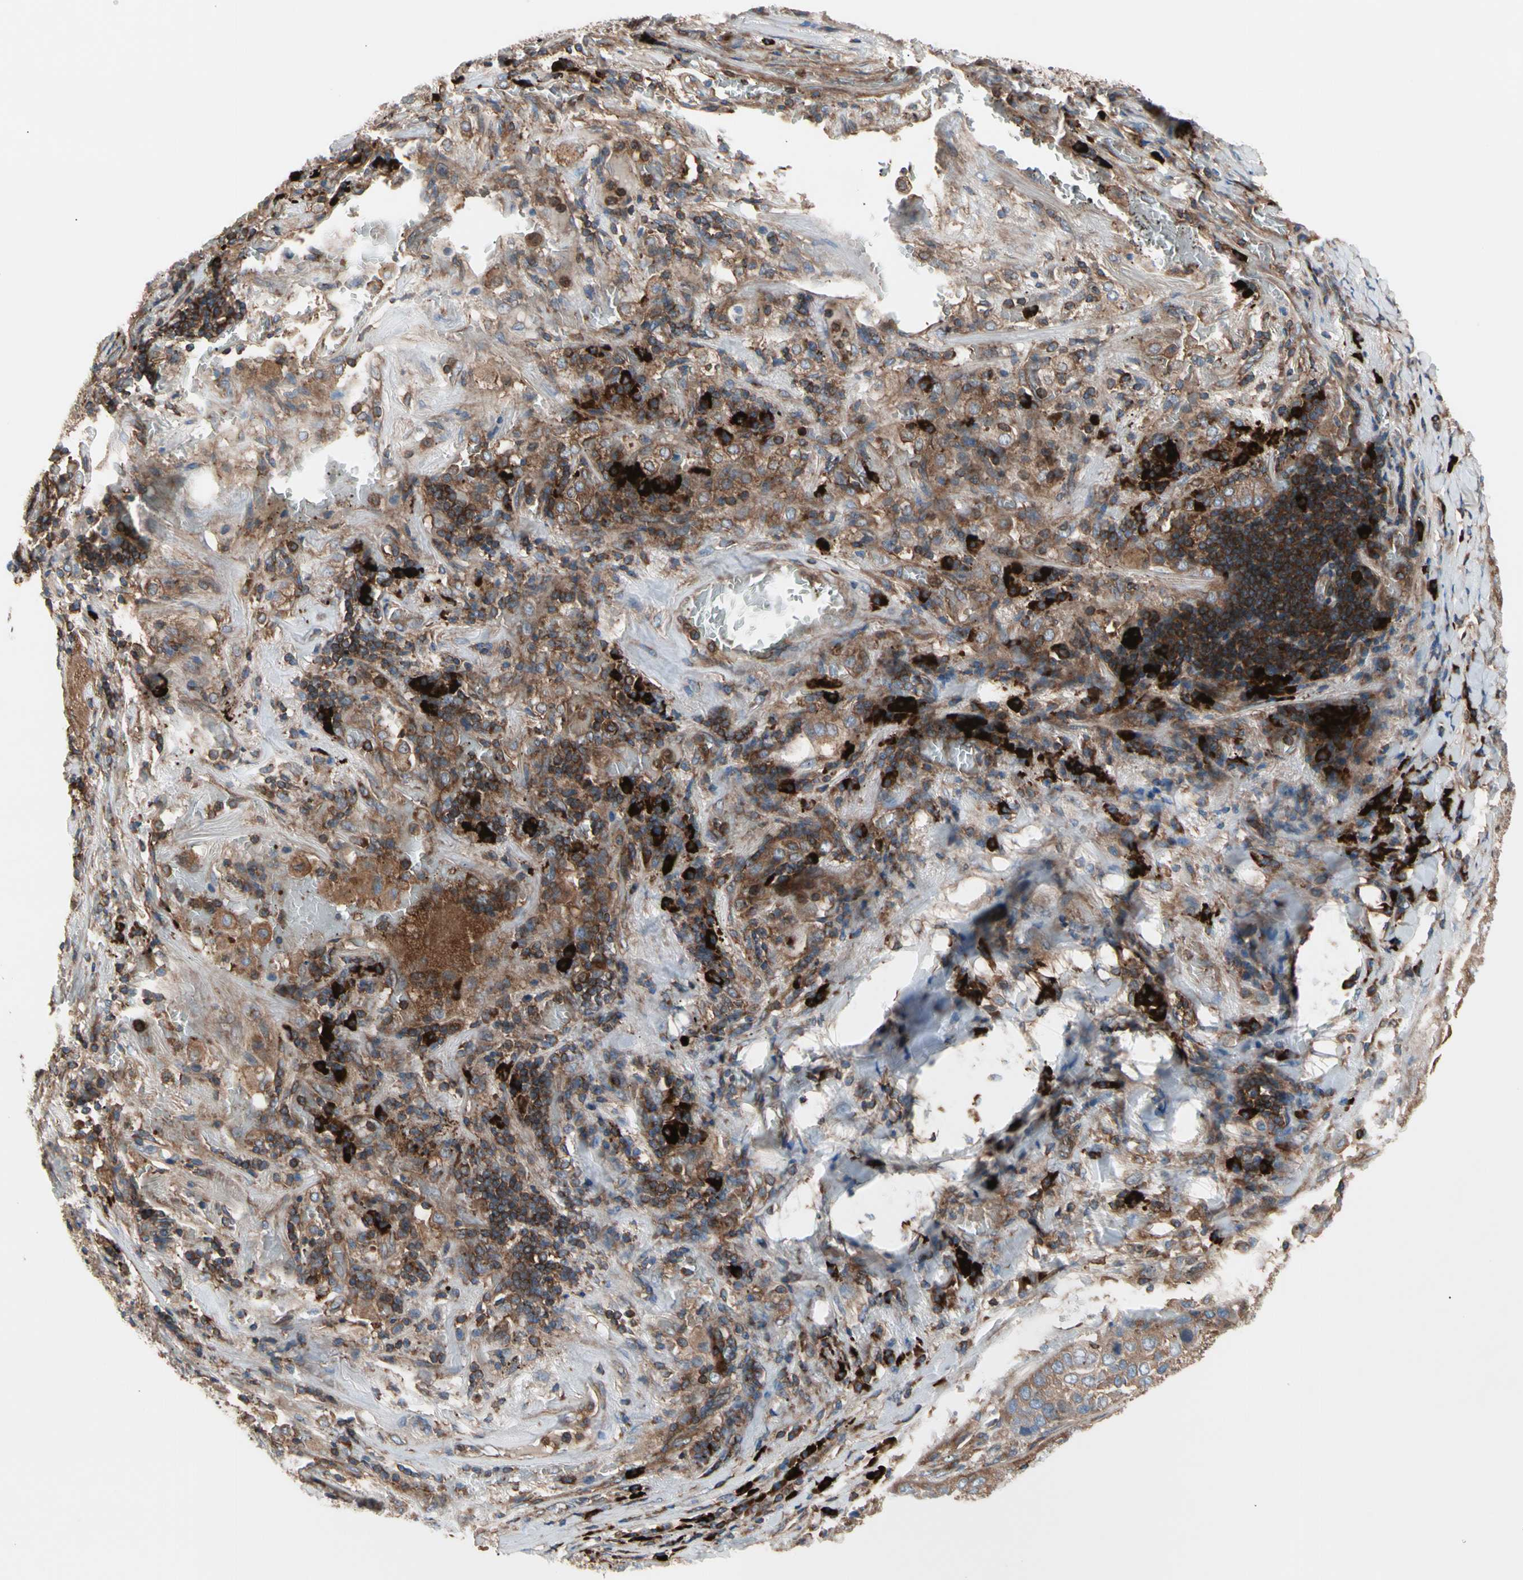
{"staining": {"intensity": "moderate", "quantity": "25%-75%", "location": "cytoplasmic/membranous"}, "tissue": "lung cancer", "cell_type": "Tumor cells", "image_type": "cancer", "snomed": [{"axis": "morphology", "description": "Squamous cell carcinoma, NOS"}, {"axis": "topography", "description": "Lung"}], "caption": "Protein expression analysis of human lung cancer reveals moderate cytoplasmic/membranous expression in approximately 25%-75% of tumor cells.", "gene": "ROCK1", "patient": {"sex": "male", "age": 57}}